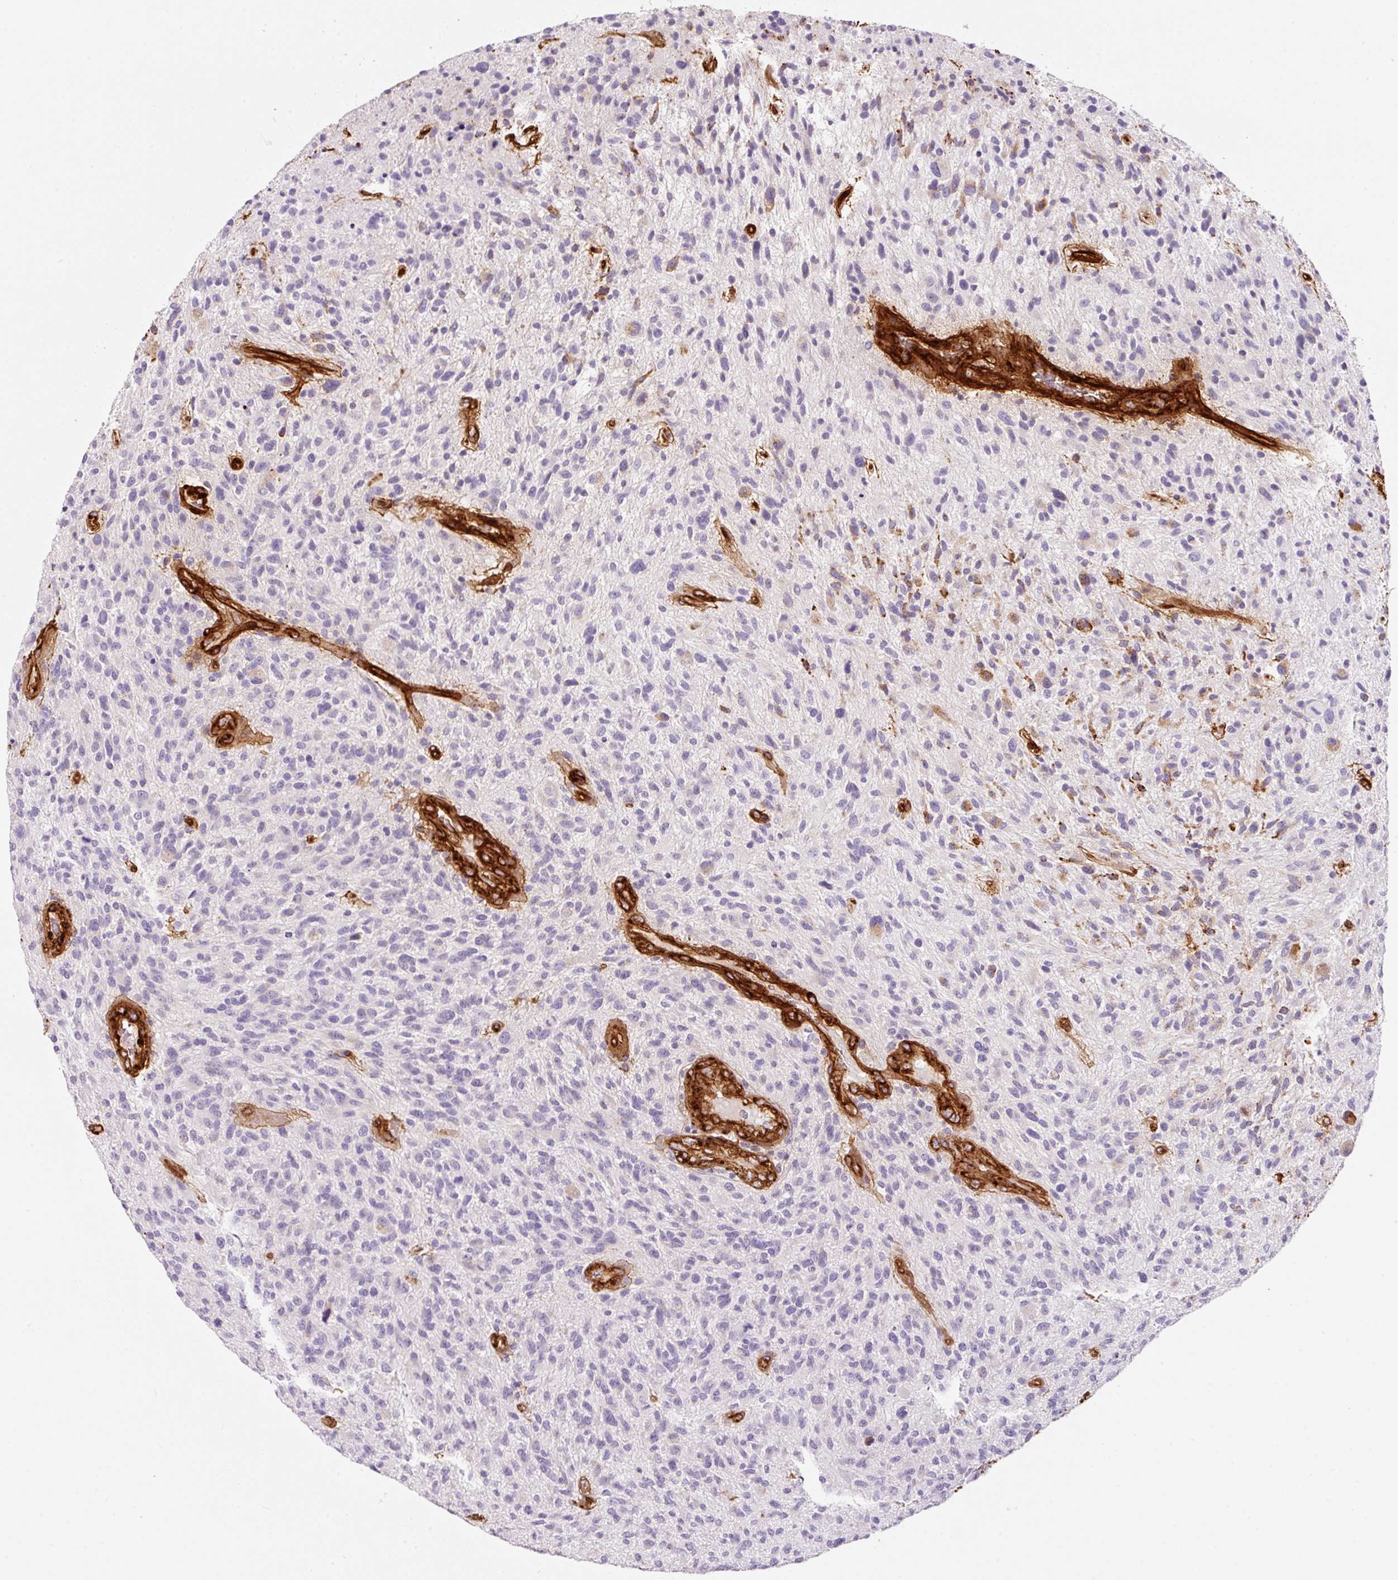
{"staining": {"intensity": "negative", "quantity": "none", "location": "none"}, "tissue": "glioma", "cell_type": "Tumor cells", "image_type": "cancer", "snomed": [{"axis": "morphology", "description": "Glioma, malignant, High grade"}, {"axis": "topography", "description": "Brain"}], "caption": "The histopathology image displays no significant positivity in tumor cells of malignant glioma (high-grade).", "gene": "LOXL4", "patient": {"sex": "male", "age": 47}}